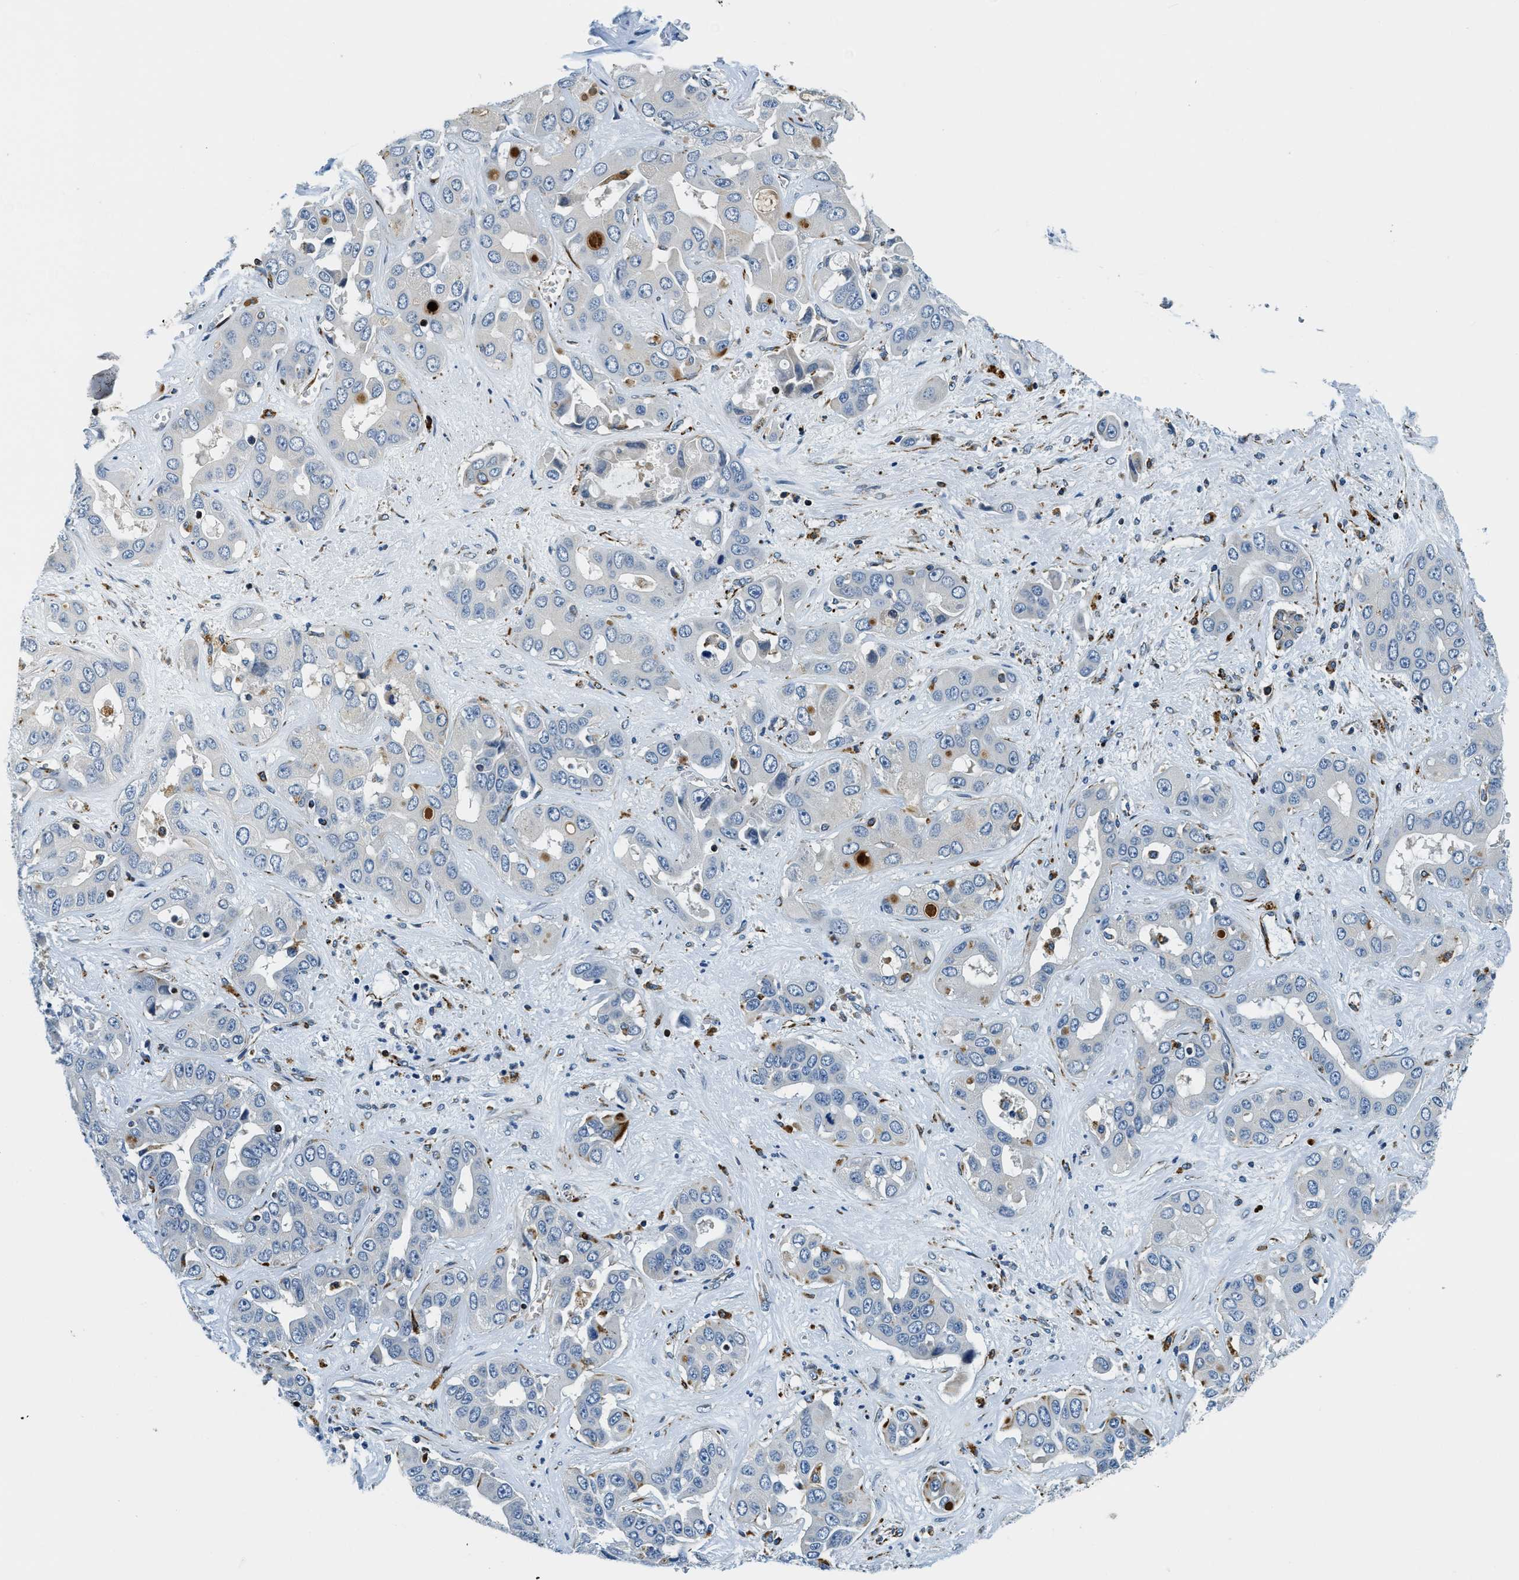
{"staining": {"intensity": "negative", "quantity": "none", "location": "none"}, "tissue": "liver cancer", "cell_type": "Tumor cells", "image_type": "cancer", "snomed": [{"axis": "morphology", "description": "Cholangiocarcinoma"}, {"axis": "topography", "description": "Liver"}], "caption": "Tumor cells are negative for brown protein staining in liver cancer.", "gene": "GNS", "patient": {"sex": "female", "age": 52}}